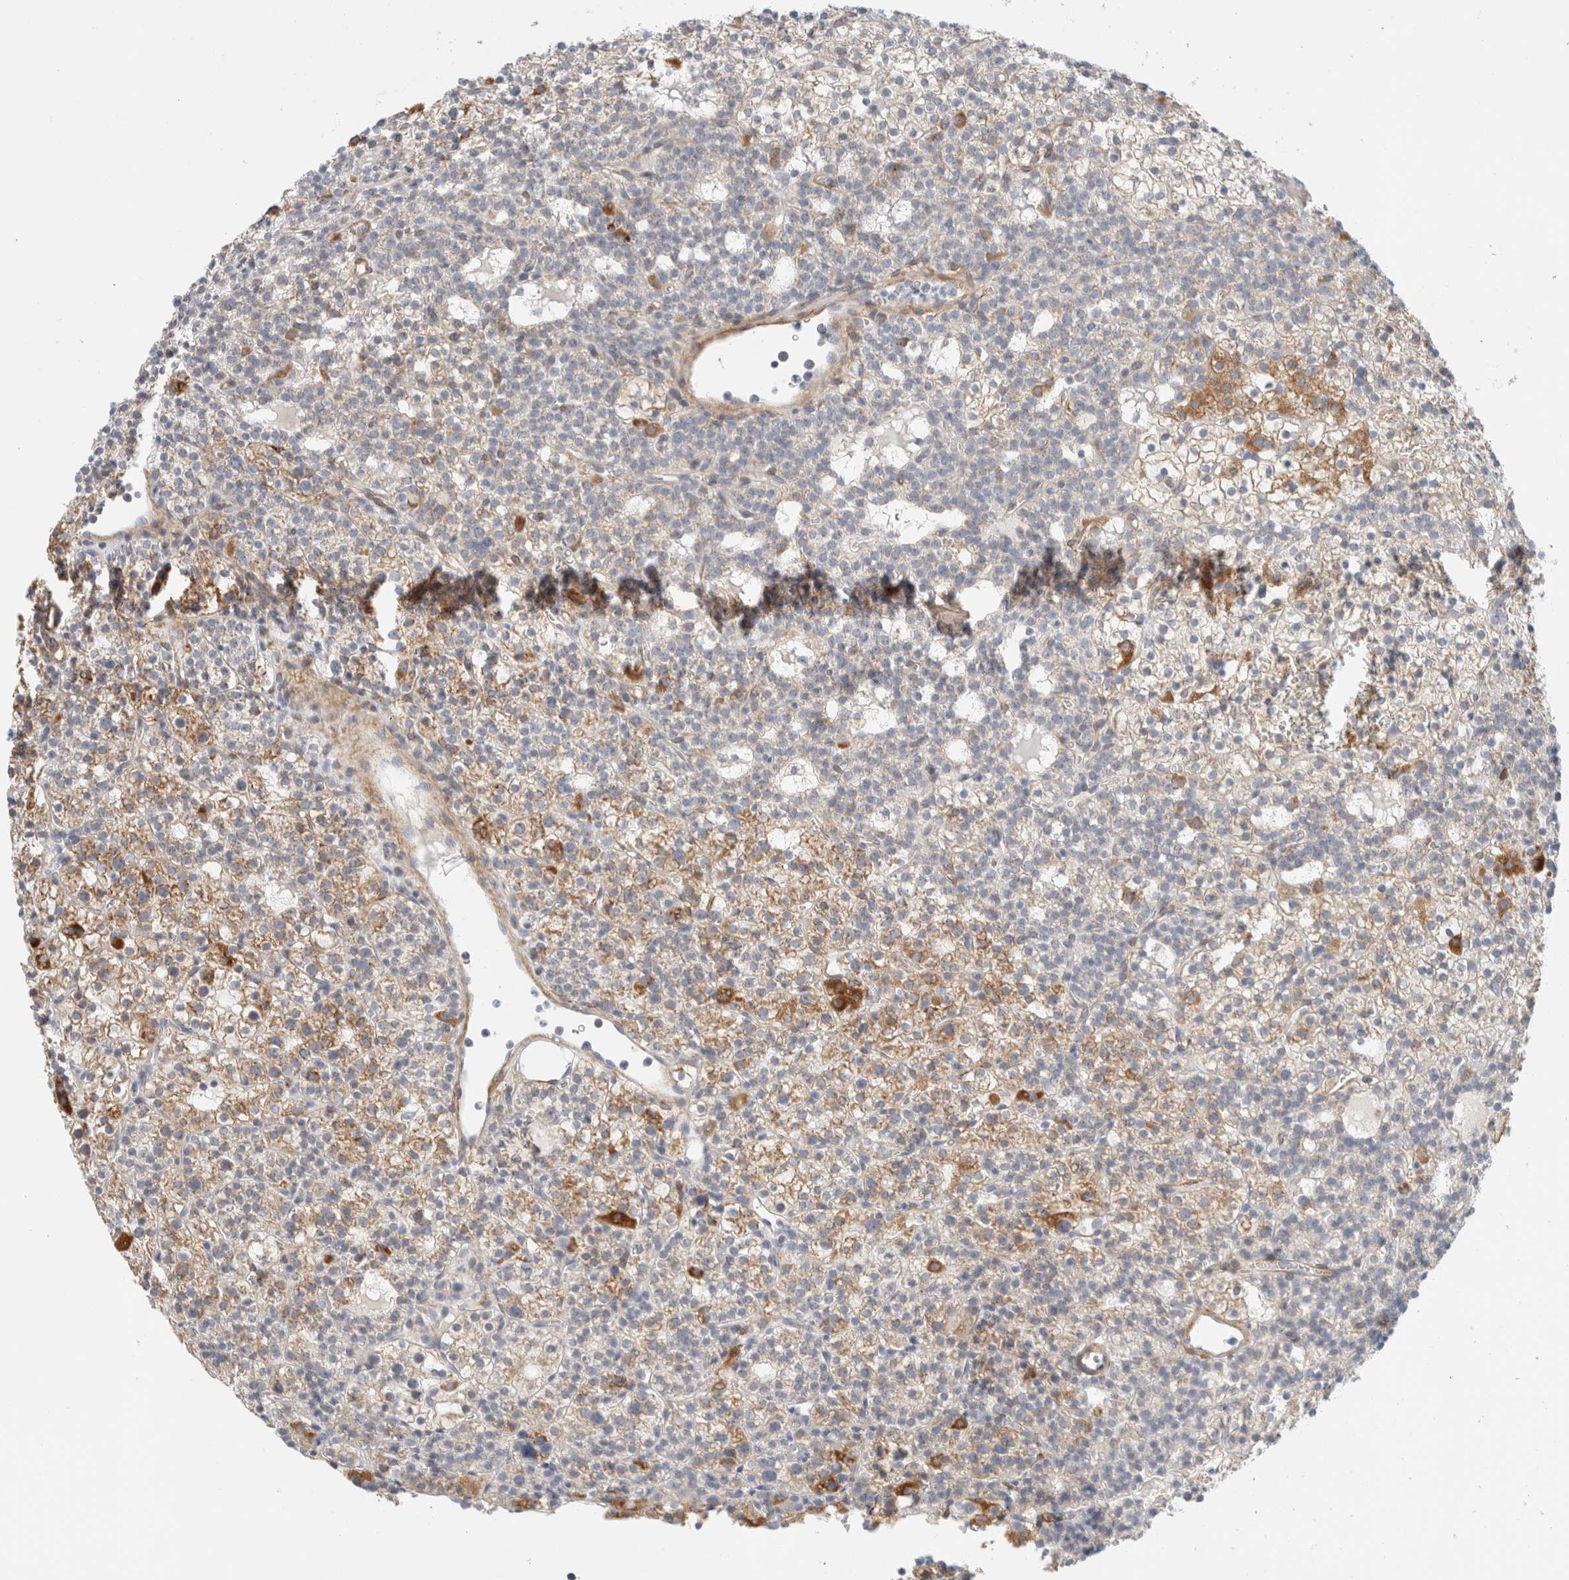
{"staining": {"intensity": "strong", "quantity": "25%-75%", "location": "cytoplasmic/membranous"}, "tissue": "parathyroid gland", "cell_type": "Glandular cells", "image_type": "normal", "snomed": [{"axis": "morphology", "description": "Normal tissue, NOS"}, {"axis": "morphology", "description": "Adenoma, NOS"}, {"axis": "topography", "description": "Parathyroid gland"}], "caption": "This is a micrograph of immunohistochemistry staining of unremarkable parathyroid gland, which shows strong positivity in the cytoplasmic/membranous of glandular cells.", "gene": "MRM3", "patient": {"sex": "female", "age": 74}}